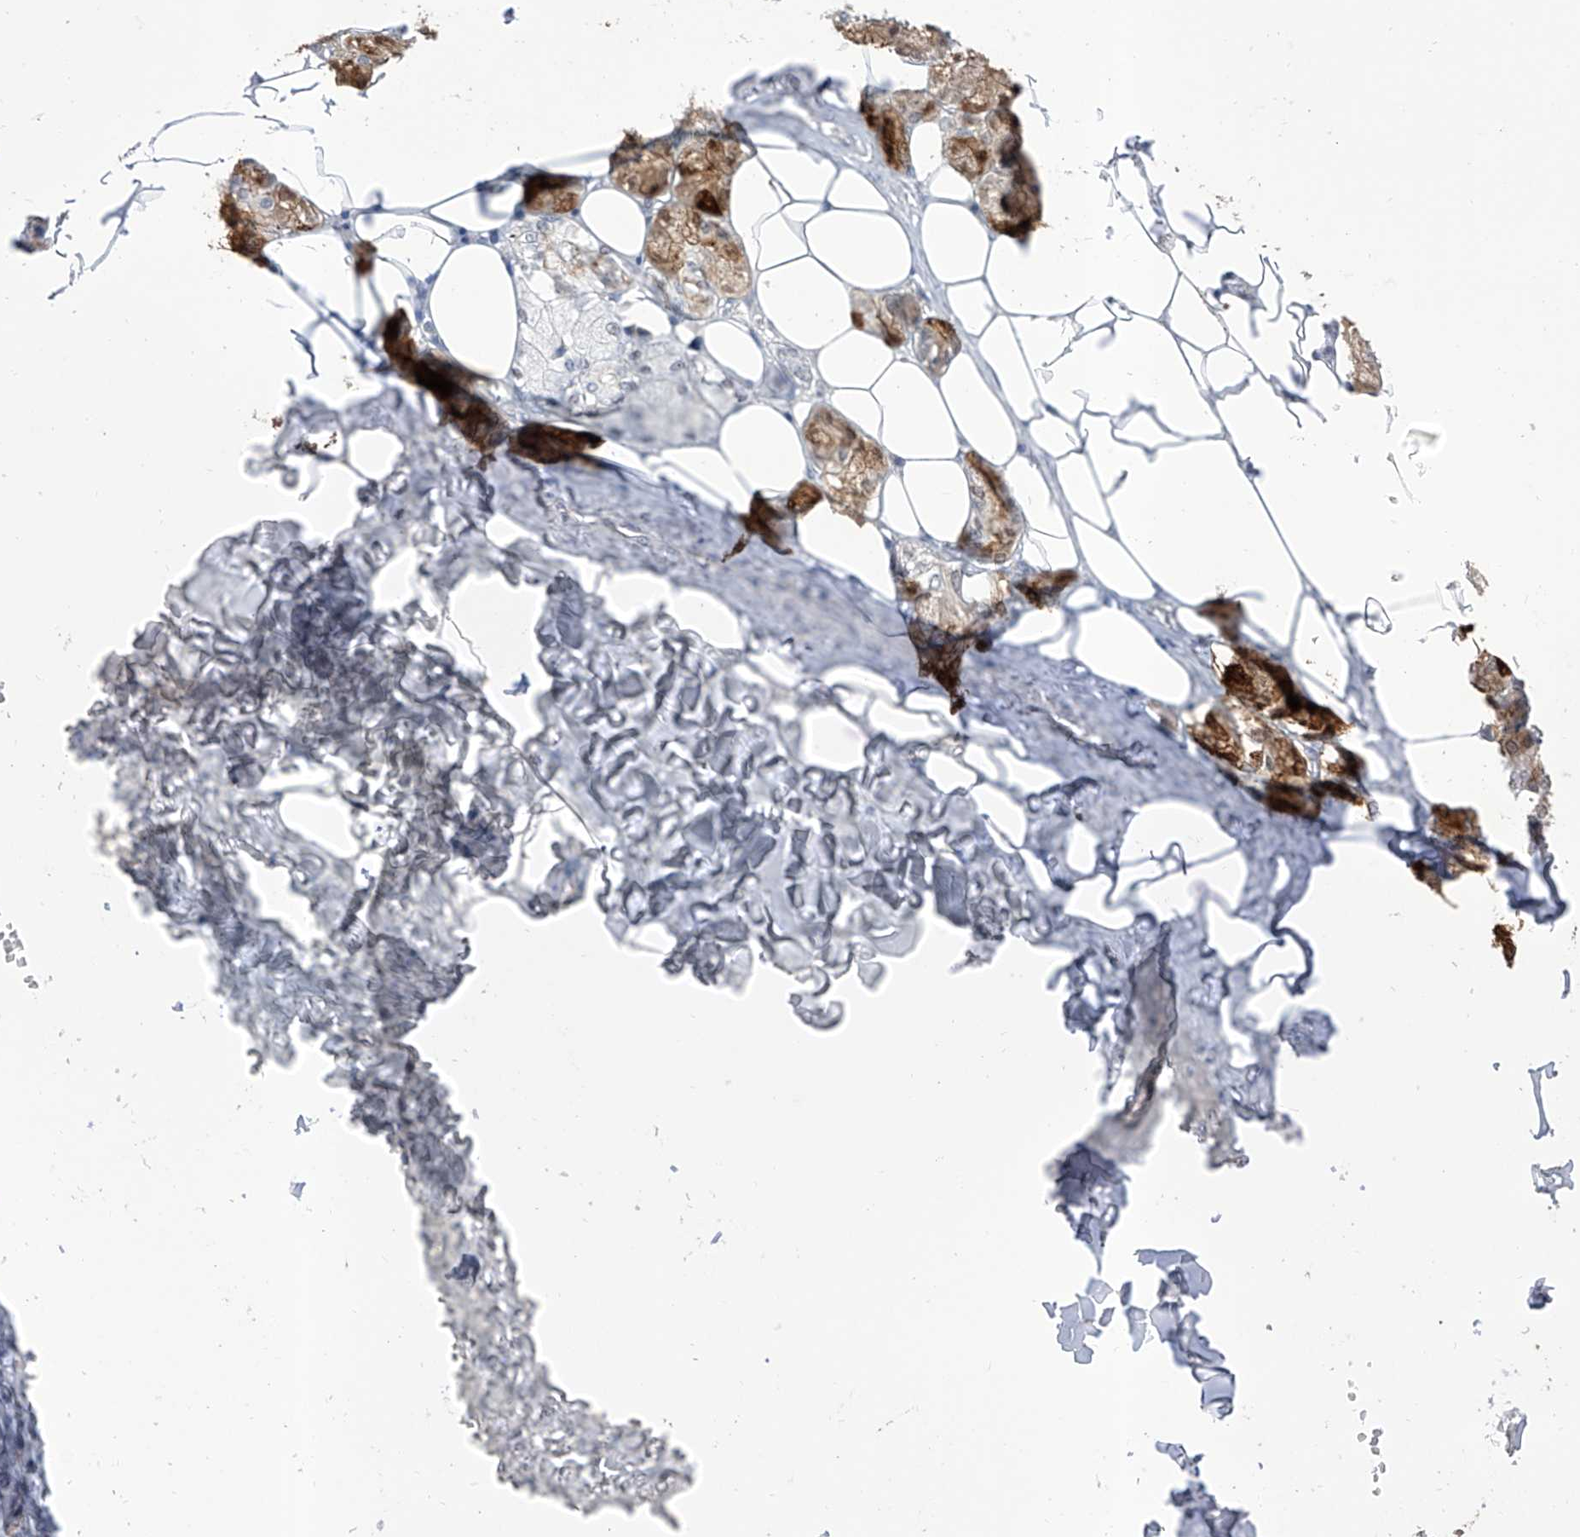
{"staining": {"intensity": "strong", "quantity": "25%-75%", "location": "cytoplasmic/membranous,nuclear"}, "tissue": "salivary gland", "cell_type": "Glandular cells", "image_type": "normal", "snomed": [{"axis": "morphology", "description": "Normal tissue, NOS"}, {"axis": "topography", "description": "Salivary gland"}], "caption": "An image of salivary gland stained for a protein displays strong cytoplasmic/membranous,nuclear brown staining in glandular cells.", "gene": "ATN1", "patient": {"sex": "male", "age": 62}}